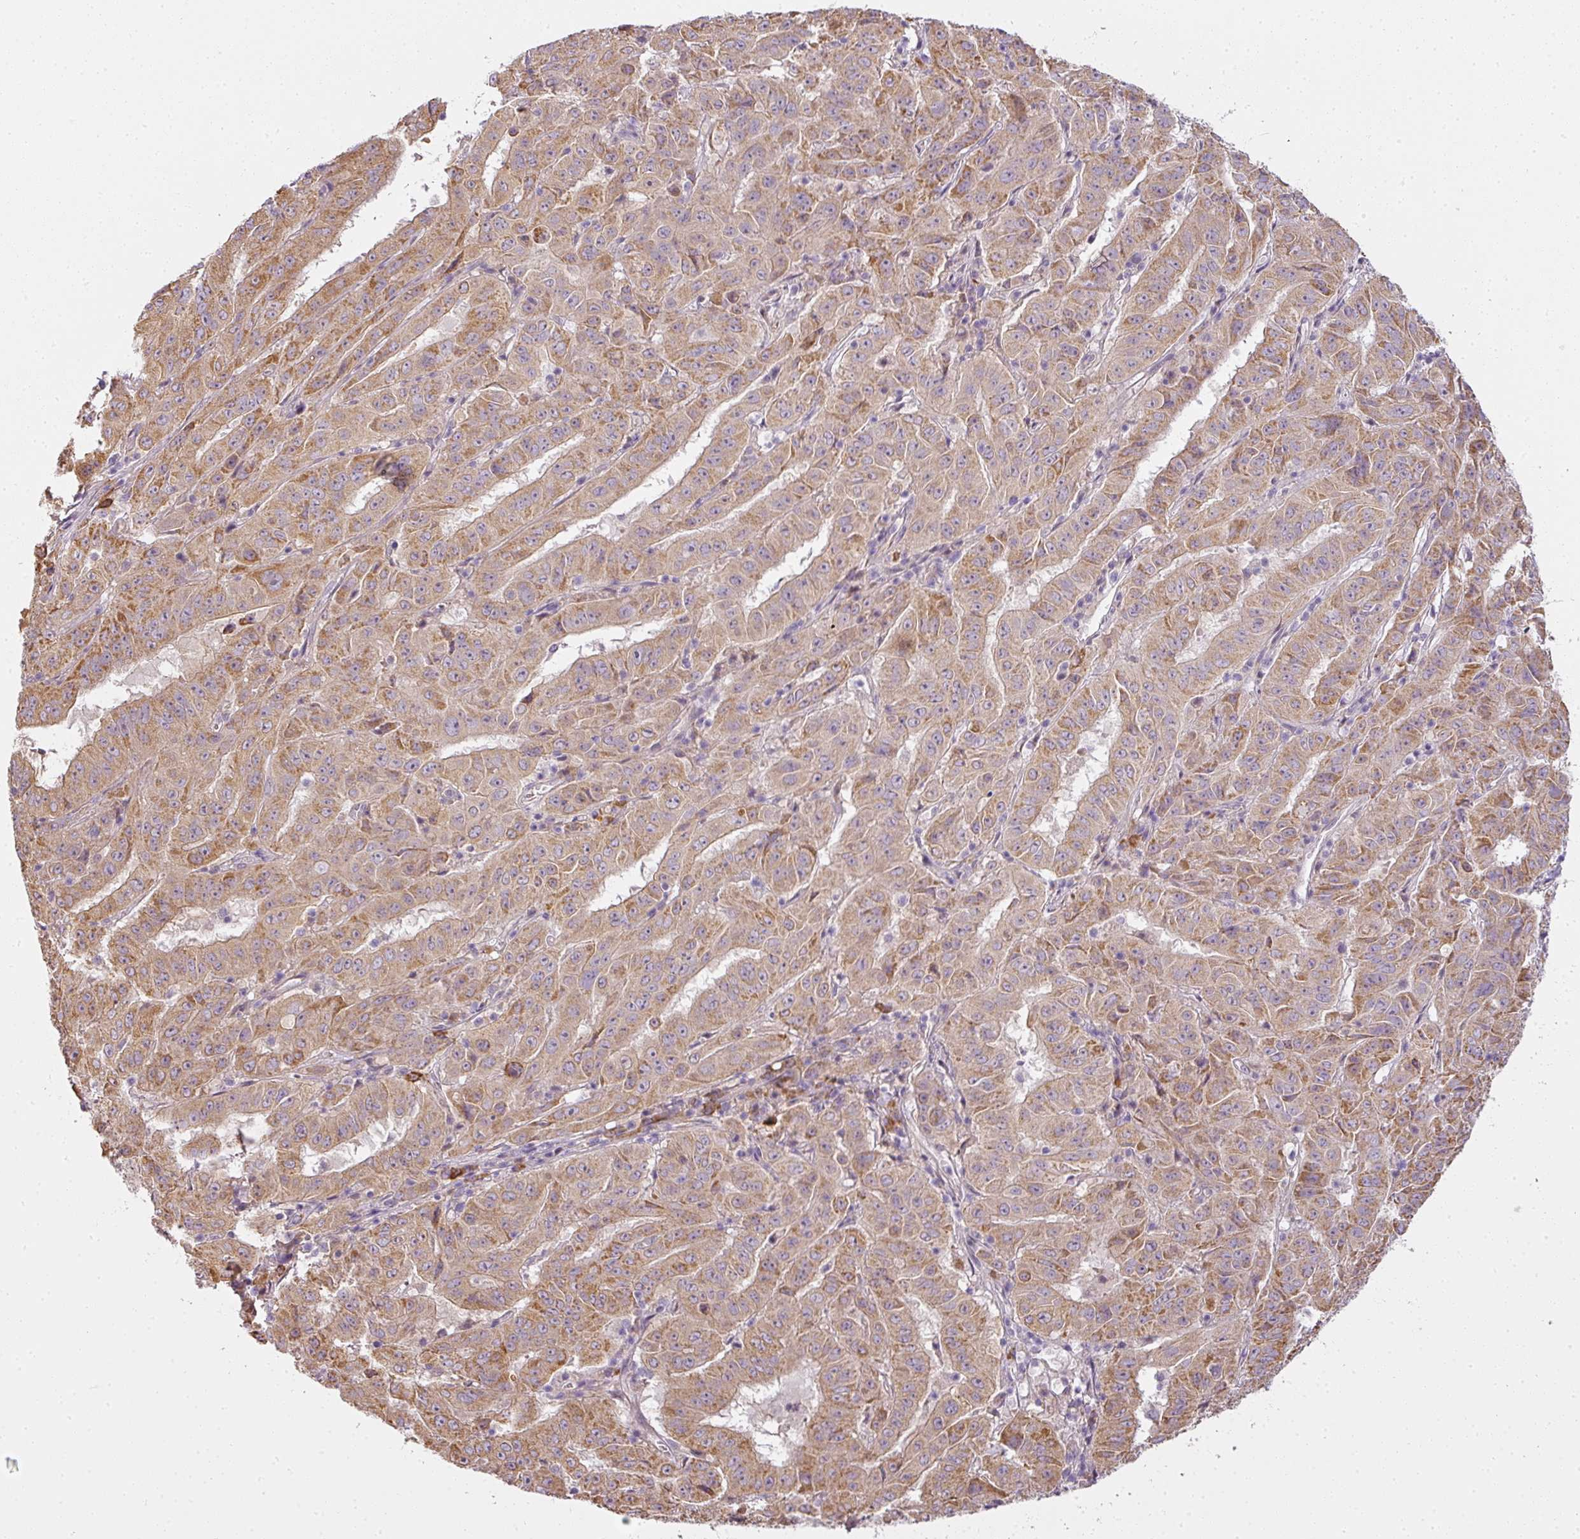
{"staining": {"intensity": "moderate", "quantity": ">75%", "location": "cytoplasmic/membranous"}, "tissue": "pancreatic cancer", "cell_type": "Tumor cells", "image_type": "cancer", "snomed": [{"axis": "morphology", "description": "Adenocarcinoma, NOS"}, {"axis": "topography", "description": "Pancreas"}], "caption": "A brown stain highlights moderate cytoplasmic/membranous expression of a protein in human pancreatic cancer tumor cells.", "gene": "LY75", "patient": {"sex": "male", "age": 63}}